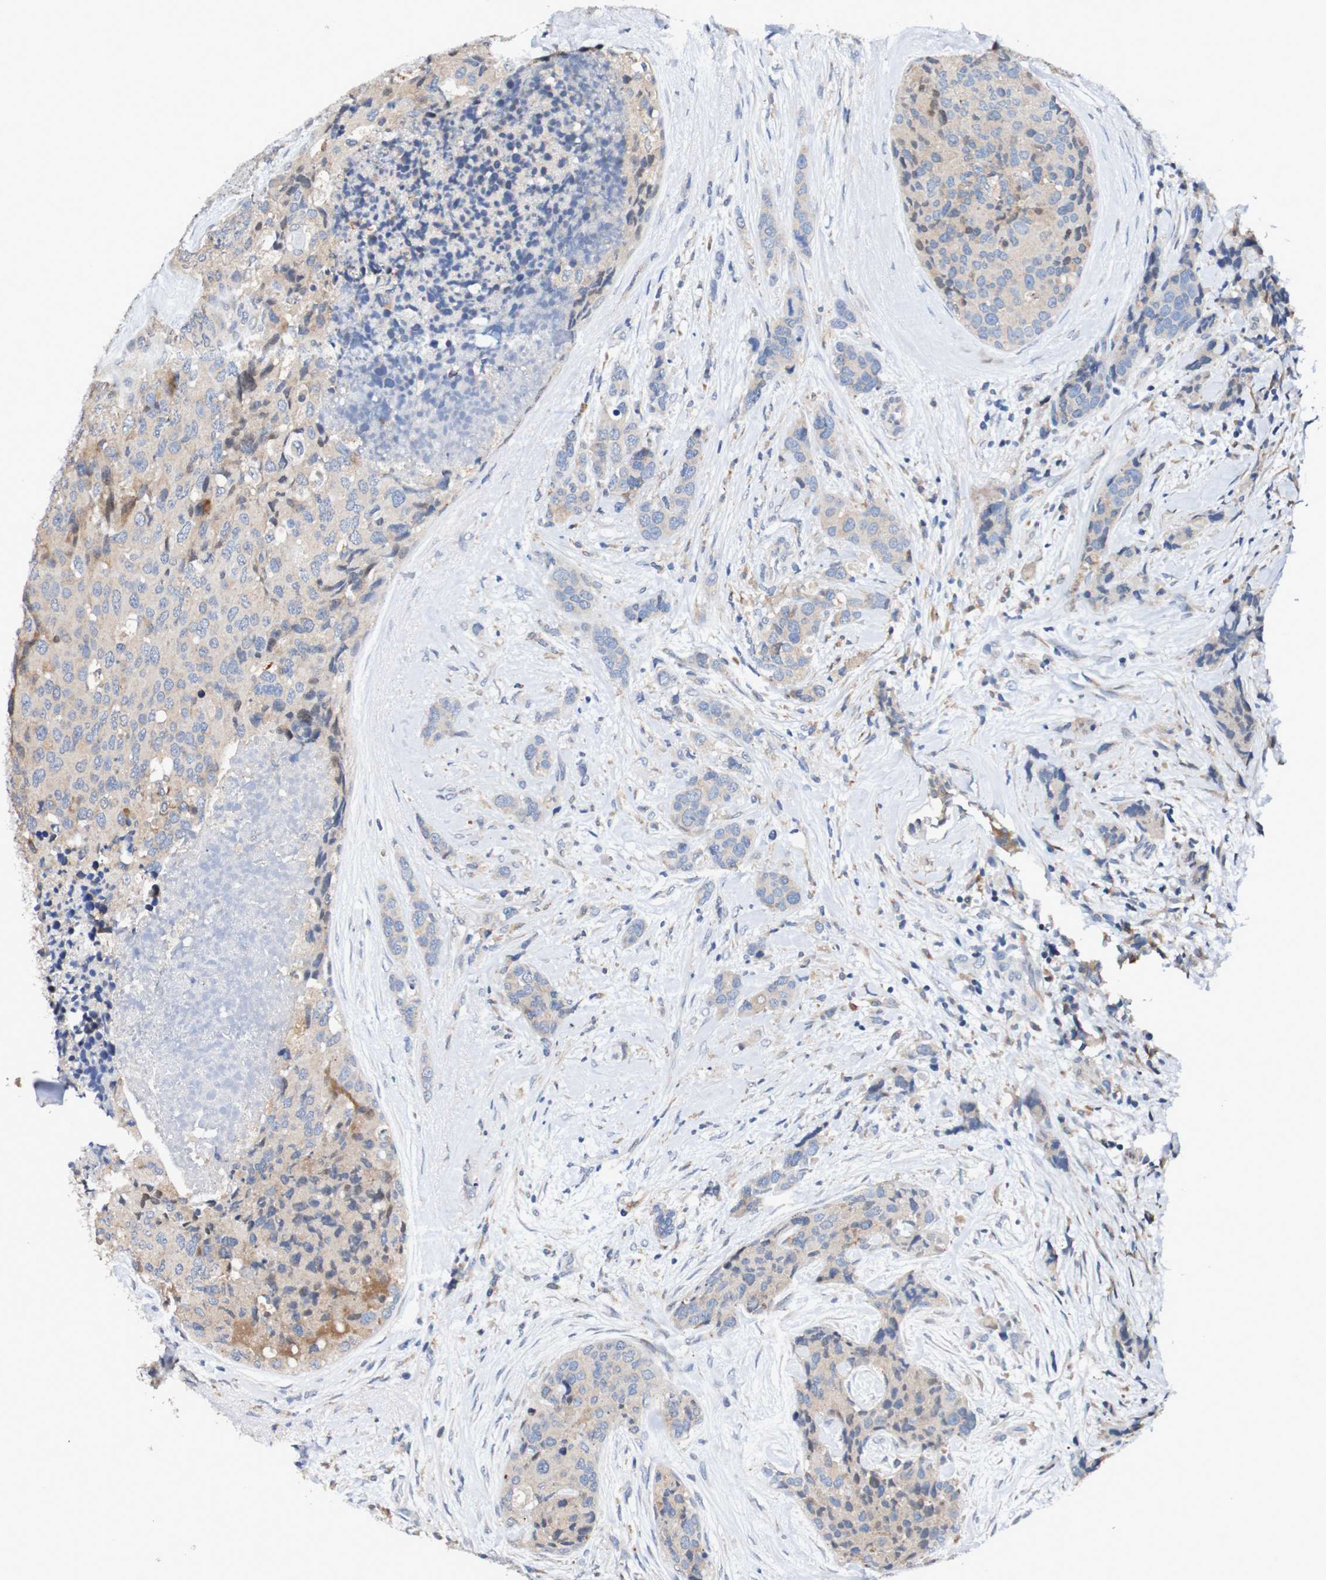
{"staining": {"intensity": "weak", "quantity": ">75%", "location": "cytoplasmic/membranous"}, "tissue": "breast cancer", "cell_type": "Tumor cells", "image_type": "cancer", "snomed": [{"axis": "morphology", "description": "Lobular carcinoma"}, {"axis": "topography", "description": "Breast"}], "caption": "Immunohistochemical staining of breast cancer (lobular carcinoma) demonstrates low levels of weak cytoplasmic/membranous protein staining in about >75% of tumor cells.", "gene": "FIBP", "patient": {"sex": "female", "age": 59}}